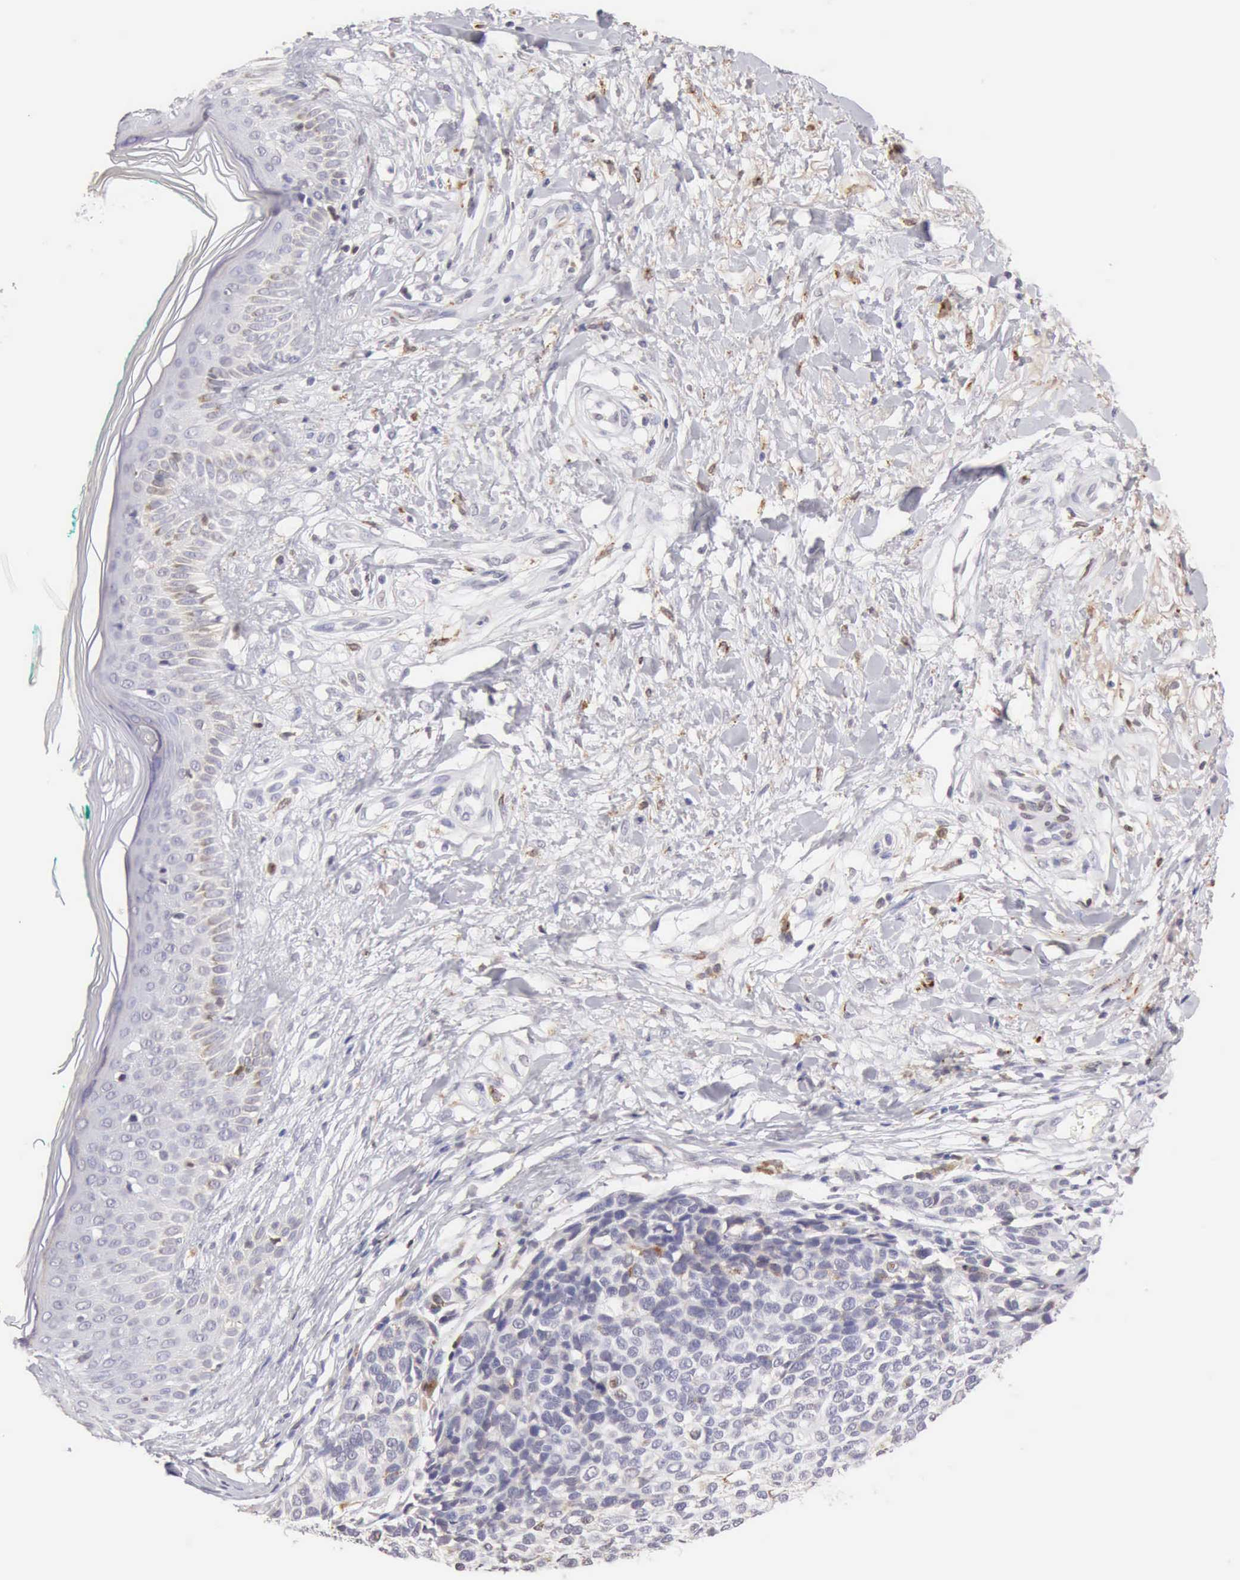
{"staining": {"intensity": "negative", "quantity": "none", "location": "none"}, "tissue": "melanoma", "cell_type": "Tumor cells", "image_type": "cancer", "snomed": [{"axis": "morphology", "description": "Malignant melanoma, NOS"}, {"axis": "topography", "description": "Skin"}], "caption": "DAB (3,3'-diaminobenzidine) immunohistochemical staining of malignant melanoma reveals no significant staining in tumor cells. (DAB (3,3'-diaminobenzidine) IHC with hematoxylin counter stain).", "gene": "RNASE1", "patient": {"sex": "female", "age": 85}}